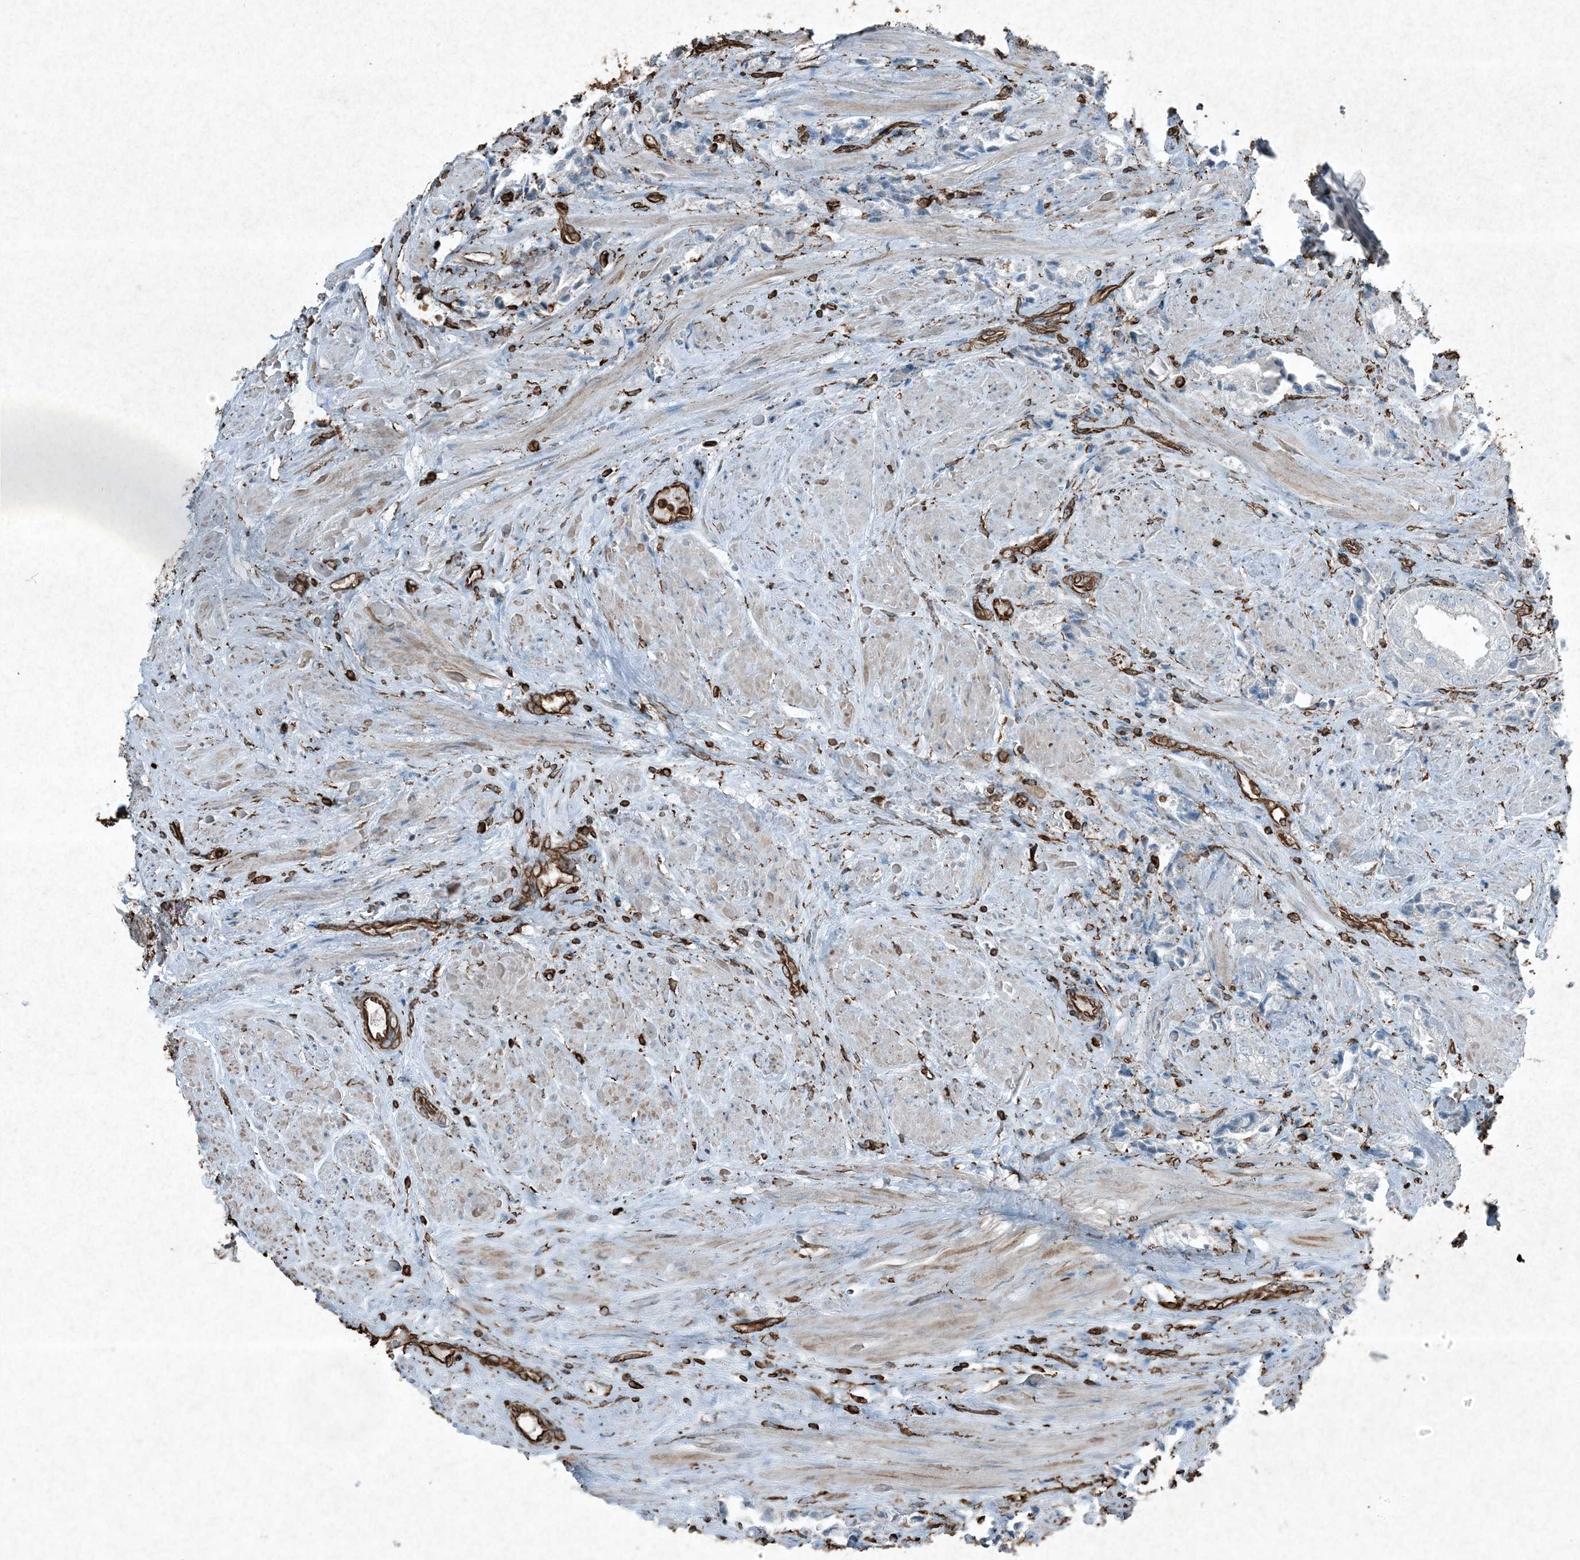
{"staining": {"intensity": "negative", "quantity": "none", "location": "none"}, "tissue": "prostate cancer", "cell_type": "Tumor cells", "image_type": "cancer", "snomed": [{"axis": "morphology", "description": "Adenocarcinoma, High grade"}, {"axis": "topography", "description": "Prostate"}], "caption": "Tumor cells are negative for protein expression in human prostate cancer (high-grade adenocarcinoma).", "gene": "RYK", "patient": {"sex": "male", "age": 61}}